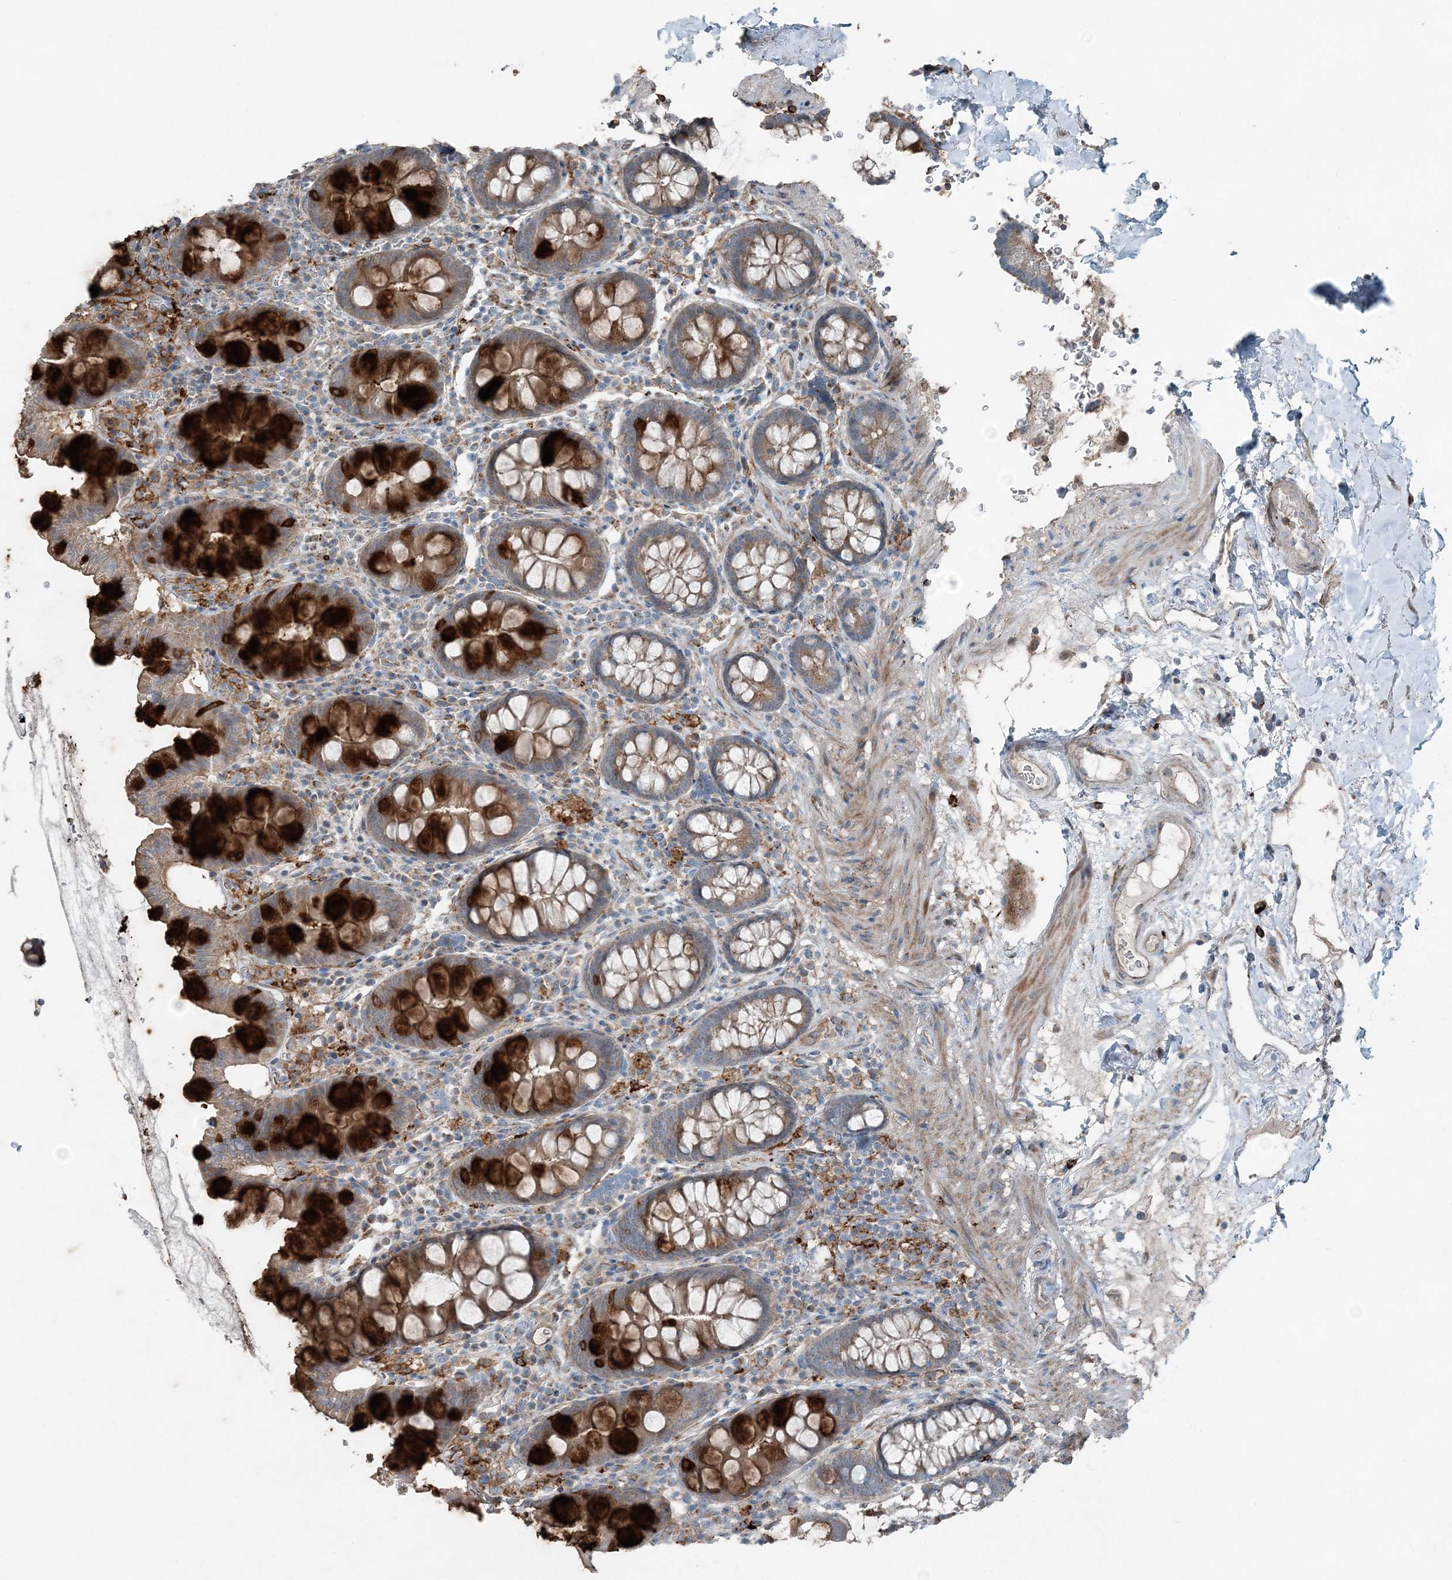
{"staining": {"intensity": "moderate", "quantity": ">75%", "location": "cytoplasmic/membranous"}, "tissue": "colon", "cell_type": "Endothelial cells", "image_type": "normal", "snomed": [{"axis": "morphology", "description": "Normal tissue, NOS"}, {"axis": "topography", "description": "Colon"}], "caption": "Approximately >75% of endothelial cells in normal colon reveal moderate cytoplasmic/membranous protein expression as visualized by brown immunohistochemical staining.", "gene": "KY", "patient": {"sex": "female", "age": 79}}